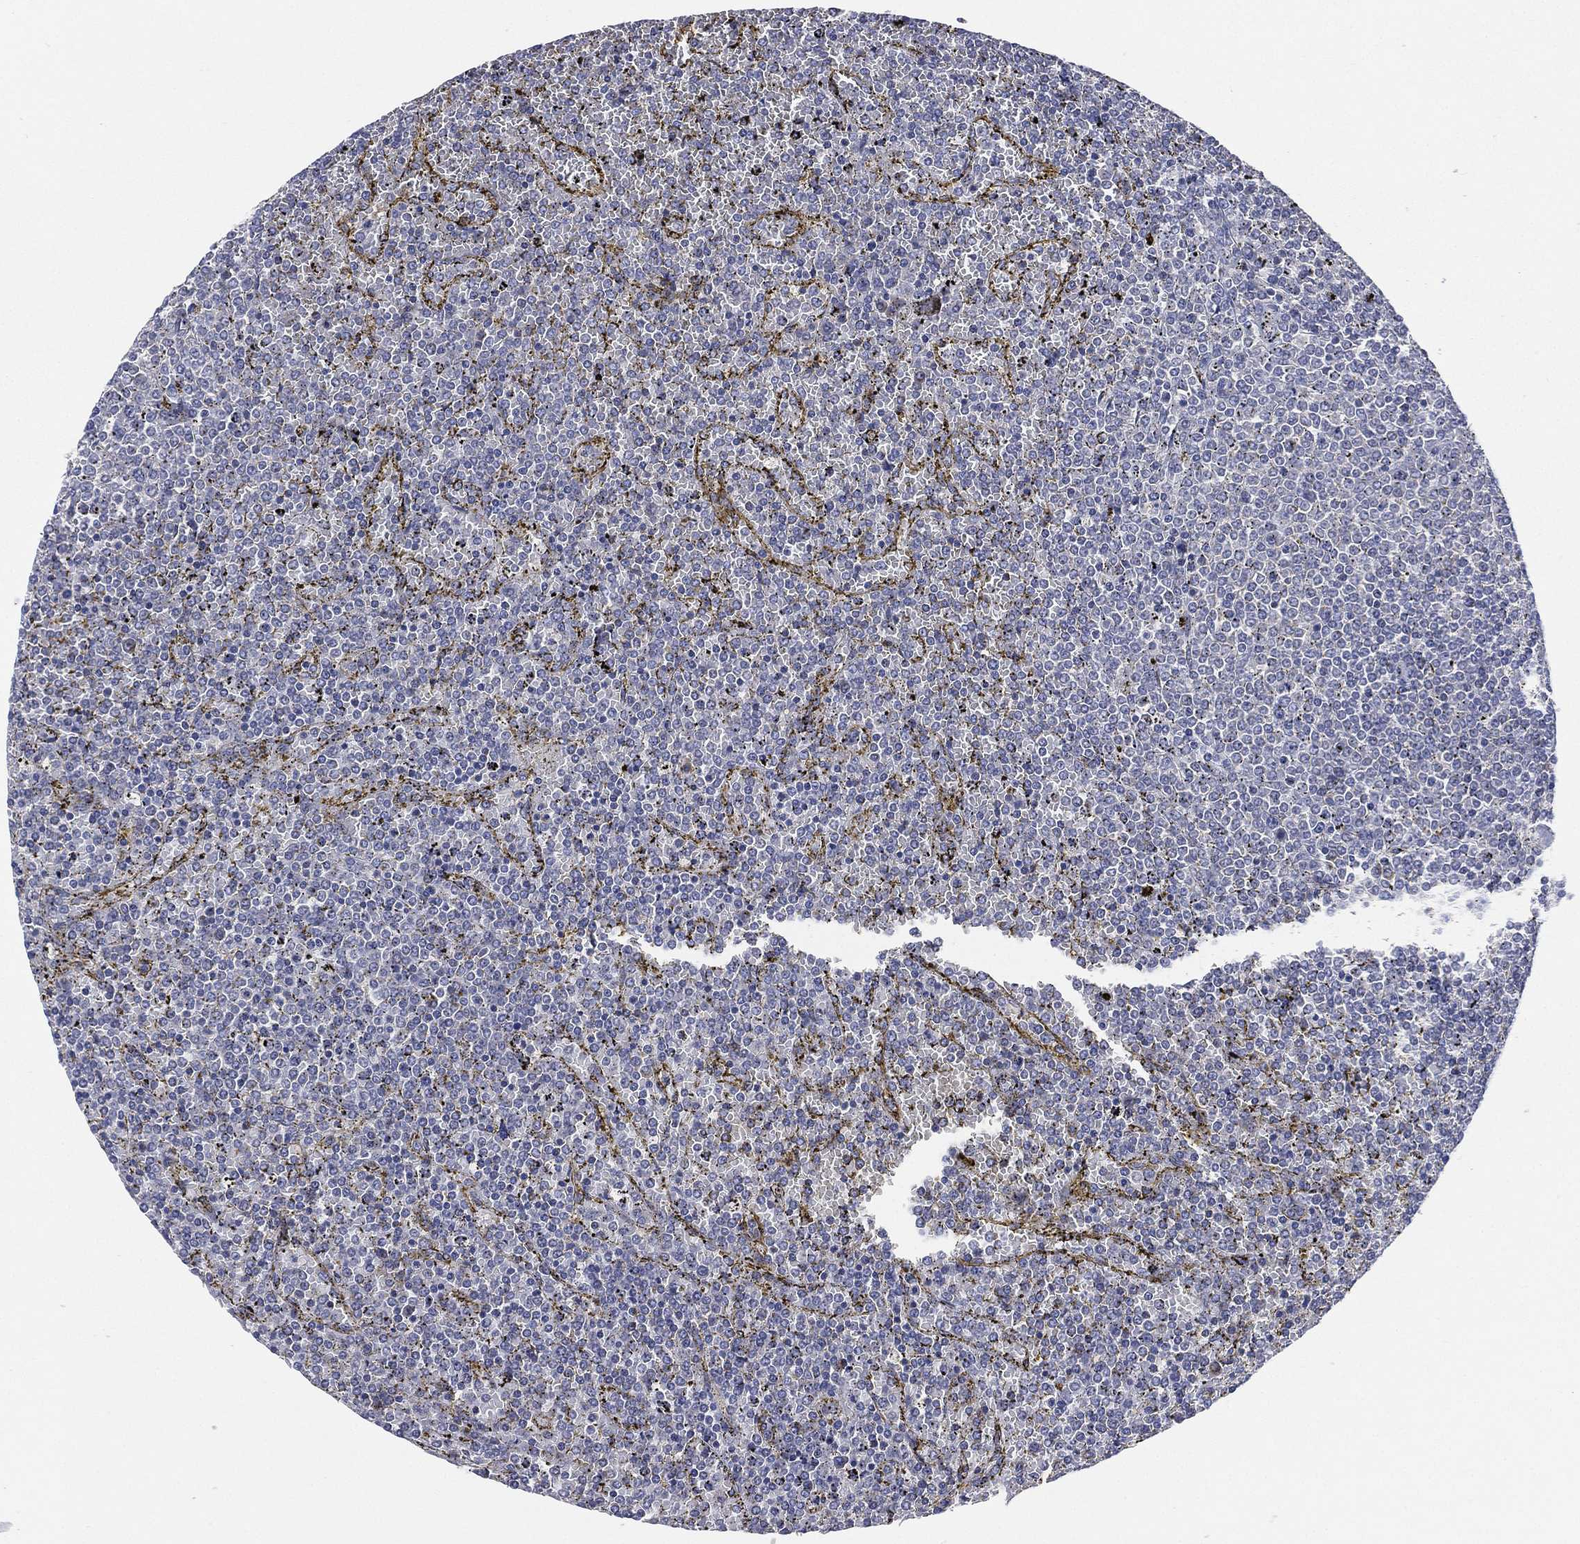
{"staining": {"intensity": "negative", "quantity": "none", "location": "none"}, "tissue": "lymphoma", "cell_type": "Tumor cells", "image_type": "cancer", "snomed": [{"axis": "morphology", "description": "Malignant lymphoma, non-Hodgkin's type, Low grade"}, {"axis": "topography", "description": "Spleen"}], "caption": "The micrograph reveals no staining of tumor cells in lymphoma.", "gene": "ATP8A2", "patient": {"sex": "female", "age": 77}}